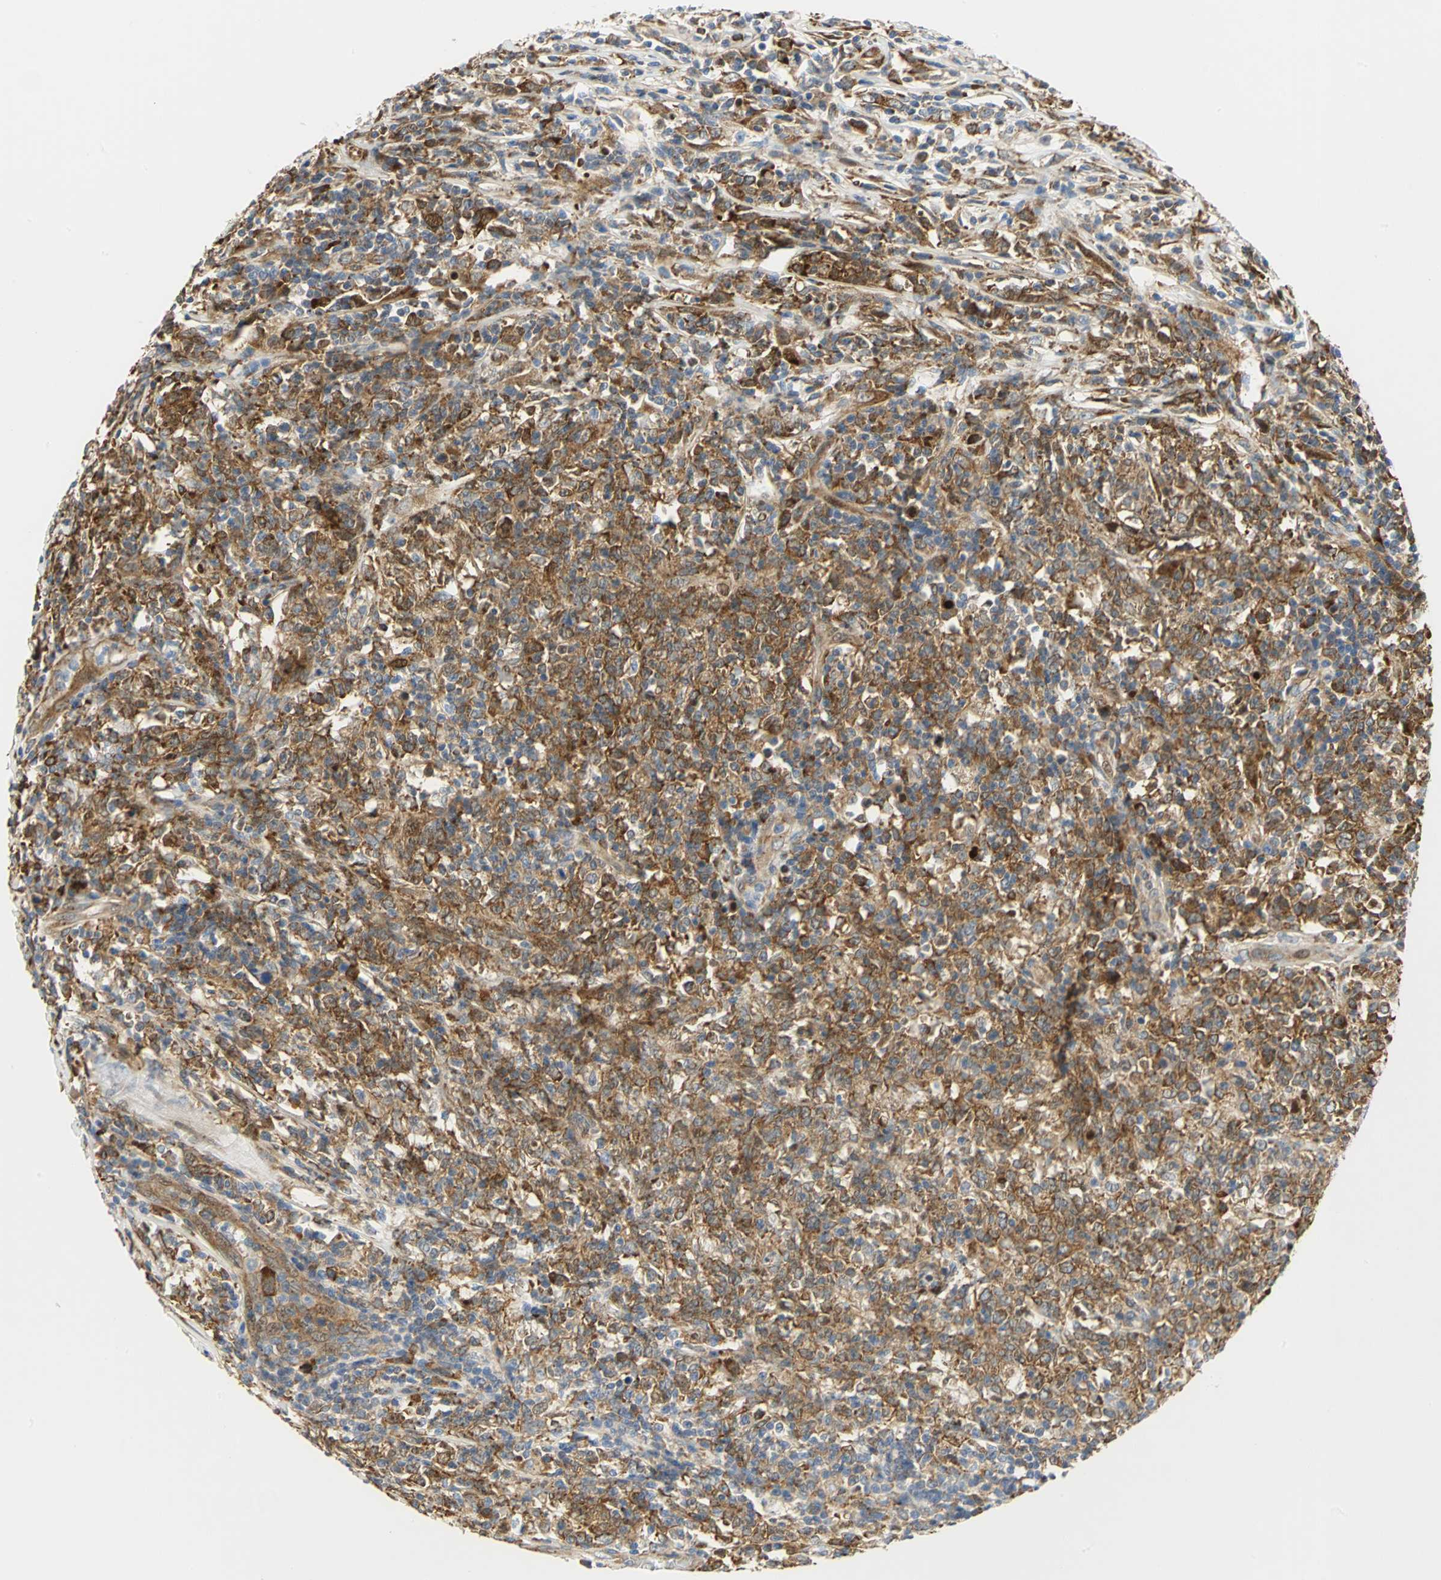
{"staining": {"intensity": "moderate", "quantity": ">75%", "location": "cytoplasmic/membranous"}, "tissue": "lymphoma", "cell_type": "Tumor cells", "image_type": "cancer", "snomed": [{"axis": "morphology", "description": "Malignant lymphoma, non-Hodgkin's type, High grade"}, {"axis": "topography", "description": "Lymph node"}], "caption": "Immunohistochemical staining of high-grade malignant lymphoma, non-Hodgkin's type exhibits moderate cytoplasmic/membranous protein positivity in approximately >75% of tumor cells.", "gene": "YBX1", "patient": {"sex": "female", "age": 84}}